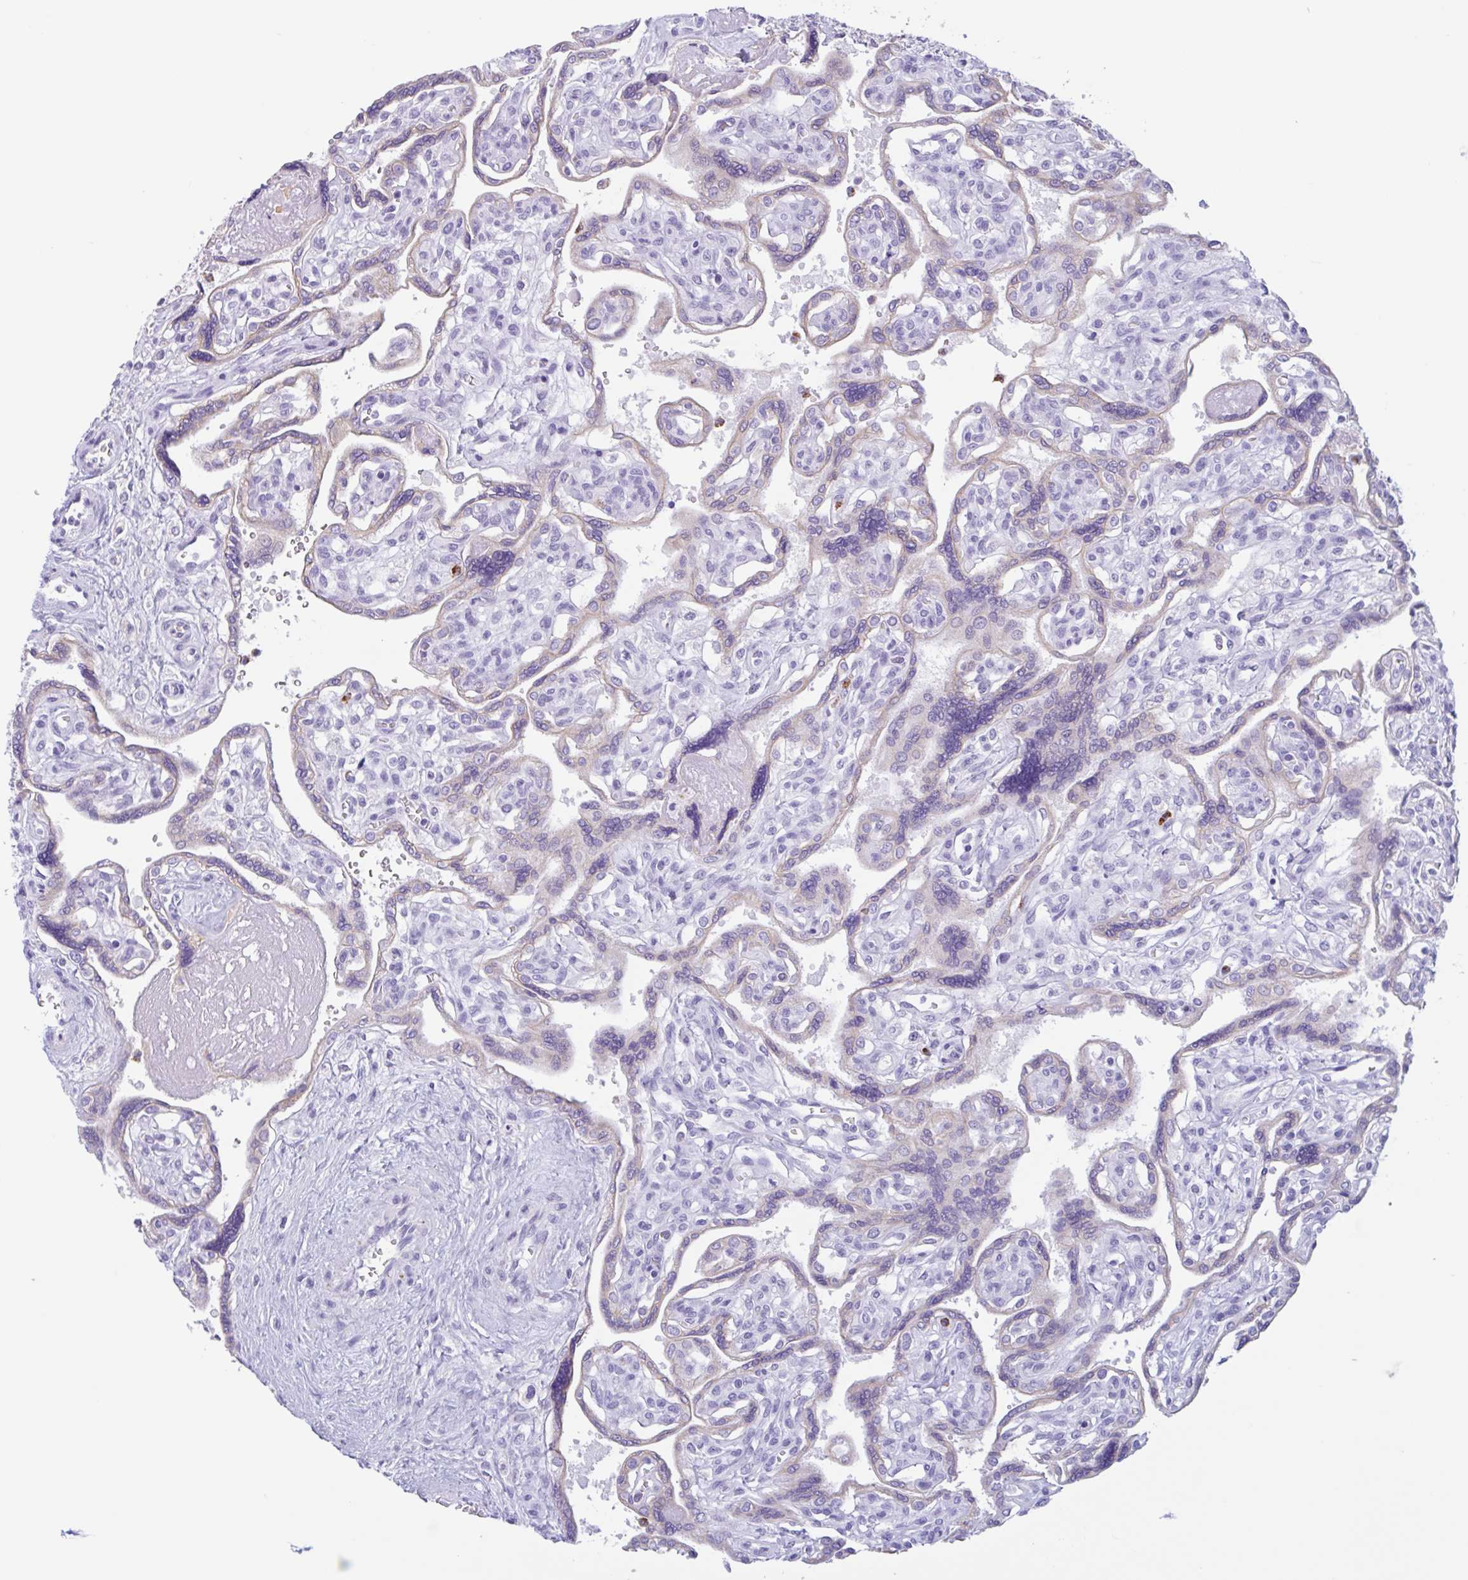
{"staining": {"intensity": "weak", "quantity": "25%-75%", "location": "cytoplasmic/membranous"}, "tissue": "placenta", "cell_type": "Trophoblastic cells", "image_type": "normal", "snomed": [{"axis": "morphology", "description": "Normal tissue, NOS"}, {"axis": "topography", "description": "Placenta"}], "caption": "The immunohistochemical stain highlights weak cytoplasmic/membranous positivity in trophoblastic cells of benign placenta. The protein is shown in brown color, while the nuclei are stained blue.", "gene": "DTWD2", "patient": {"sex": "female", "age": 39}}